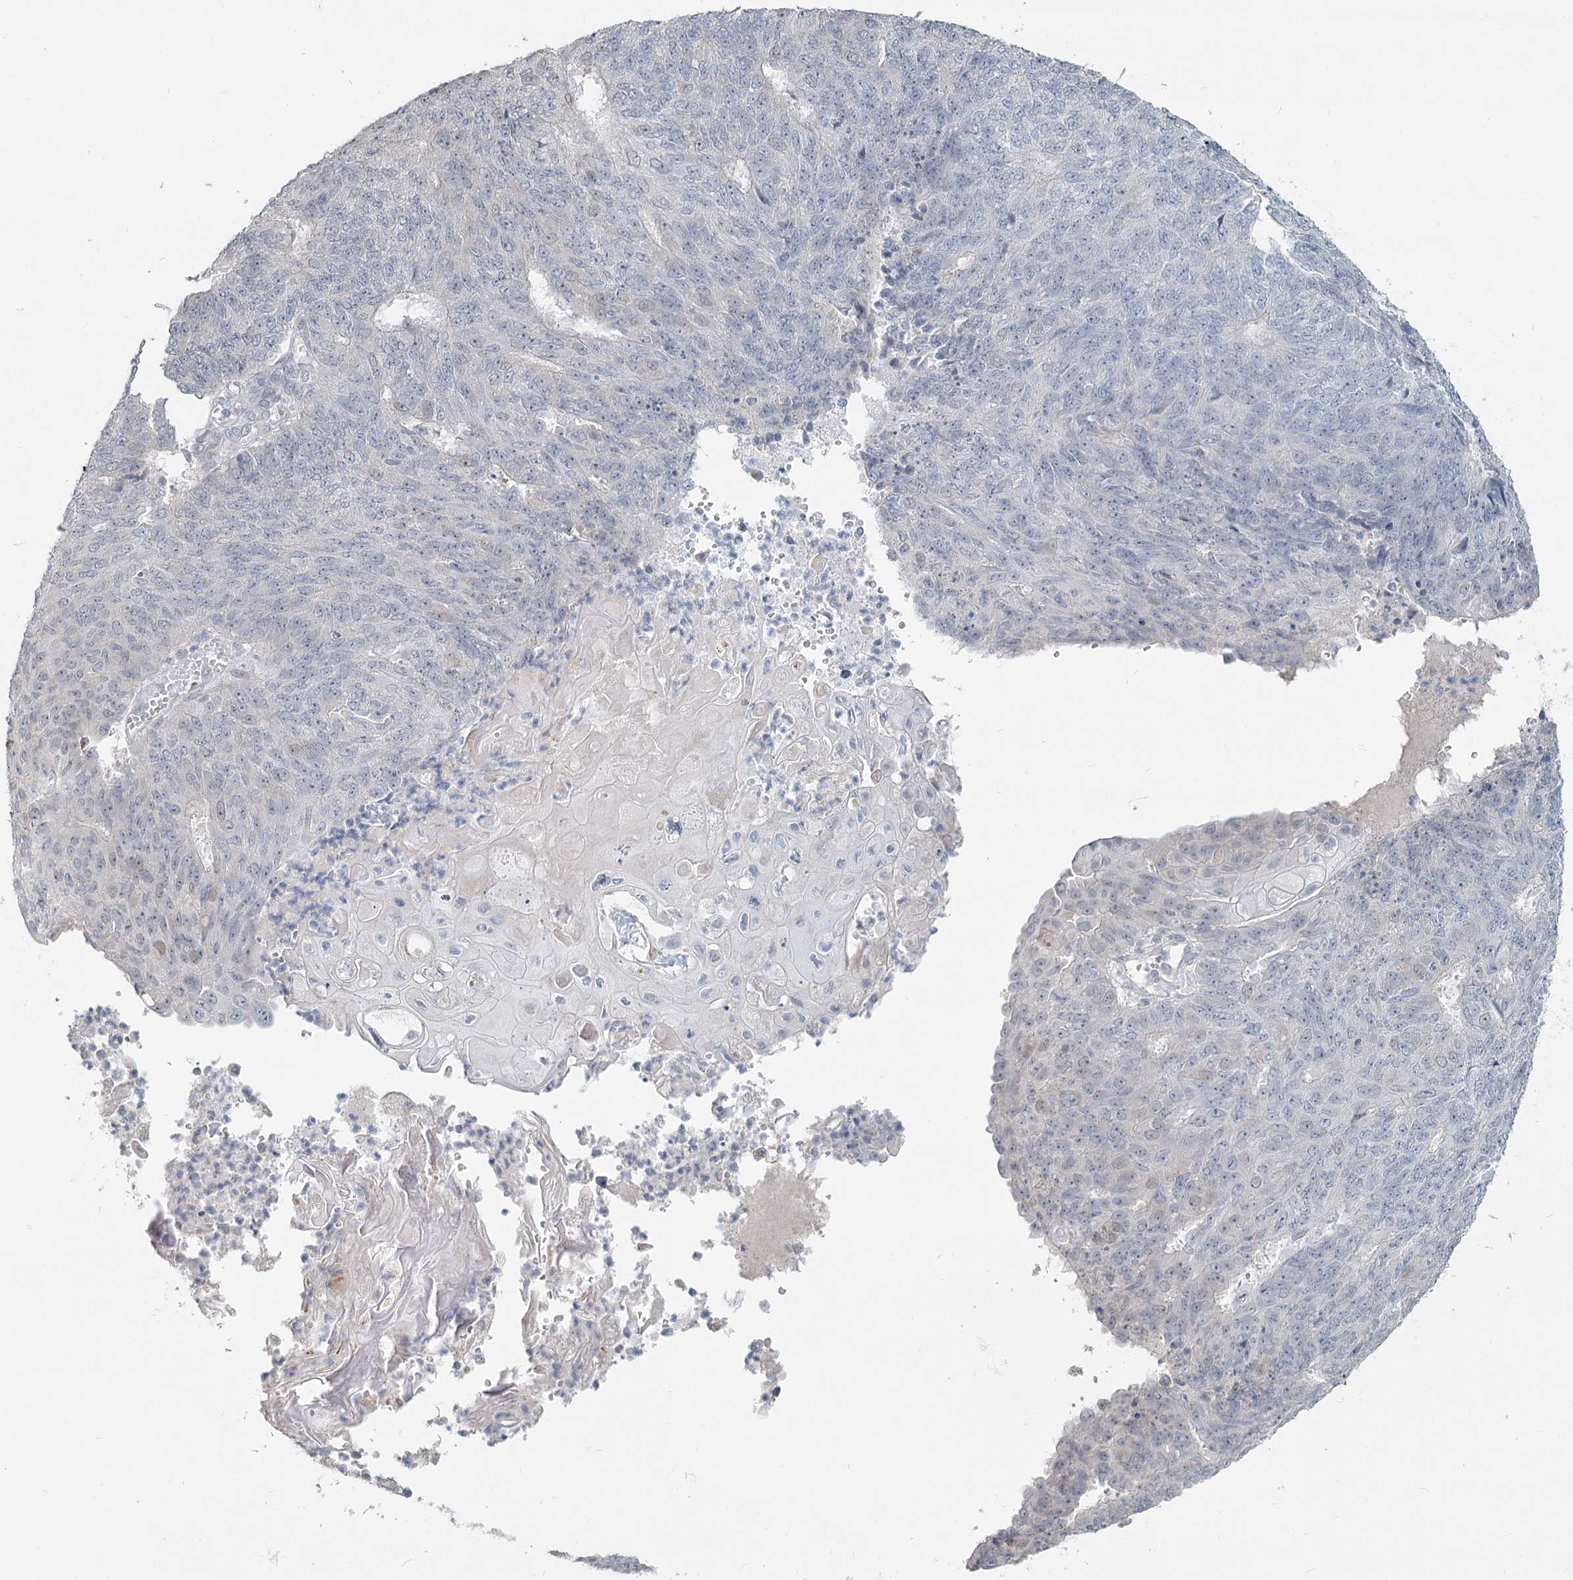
{"staining": {"intensity": "negative", "quantity": "none", "location": "none"}, "tissue": "endometrial cancer", "cell_type": "Tumor cells", "image_type": "cancer", "snomed": [{"axis": "morphology", "description": "Adenocarcinoma, NOS"}, {"axis": "topography", "description": "Endometrium"}], "caption": "Endometrial cancer was stained to show a protein in brown. There is no significant expression in tumor cells. (Brightfield microscopy of DAB (3,3'-diaminobenzidine) immunohistochemistry (IHC) at high magnification).", "gene": "SLC9A3", "patient": {"sex": "female", "age": 32}}